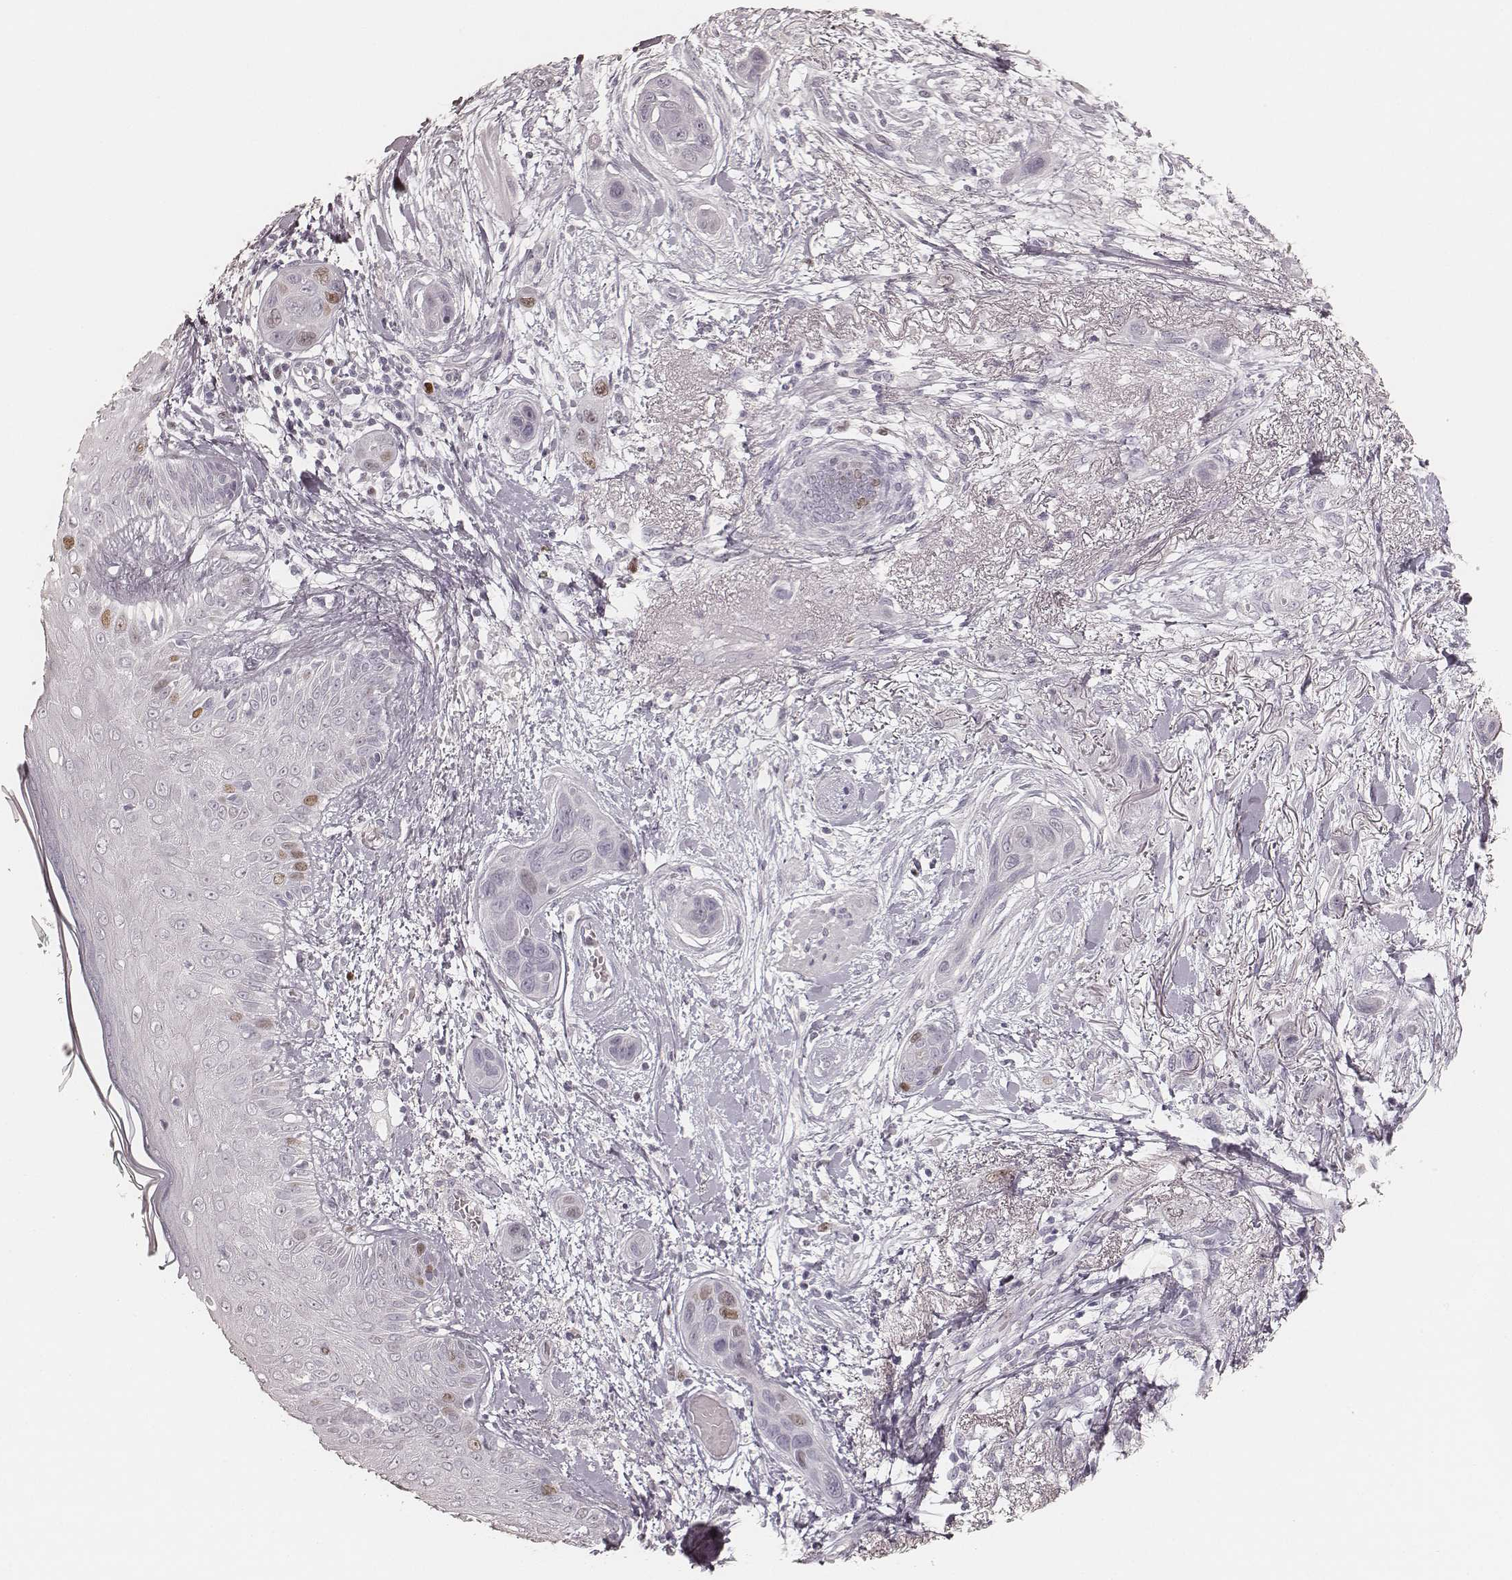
{"staining": {"intensity": "negative", "quantity": "none", "location": "none"}, "tissue": "skin cancer", "cell_type": "Tumor cells", "image_type": "cancer", "snomed": [{"axis": "morphology", "description": "Squamous cell carcinoma, NOS"}, {"axis": "topography", "description": "Skin"}], "caption": "A histopathology image of skin cancer stained for a protein exhibits no brown staining in tumor cells.", "gene": "TEX37", "patient": {"sex": "male", "age": 79}}